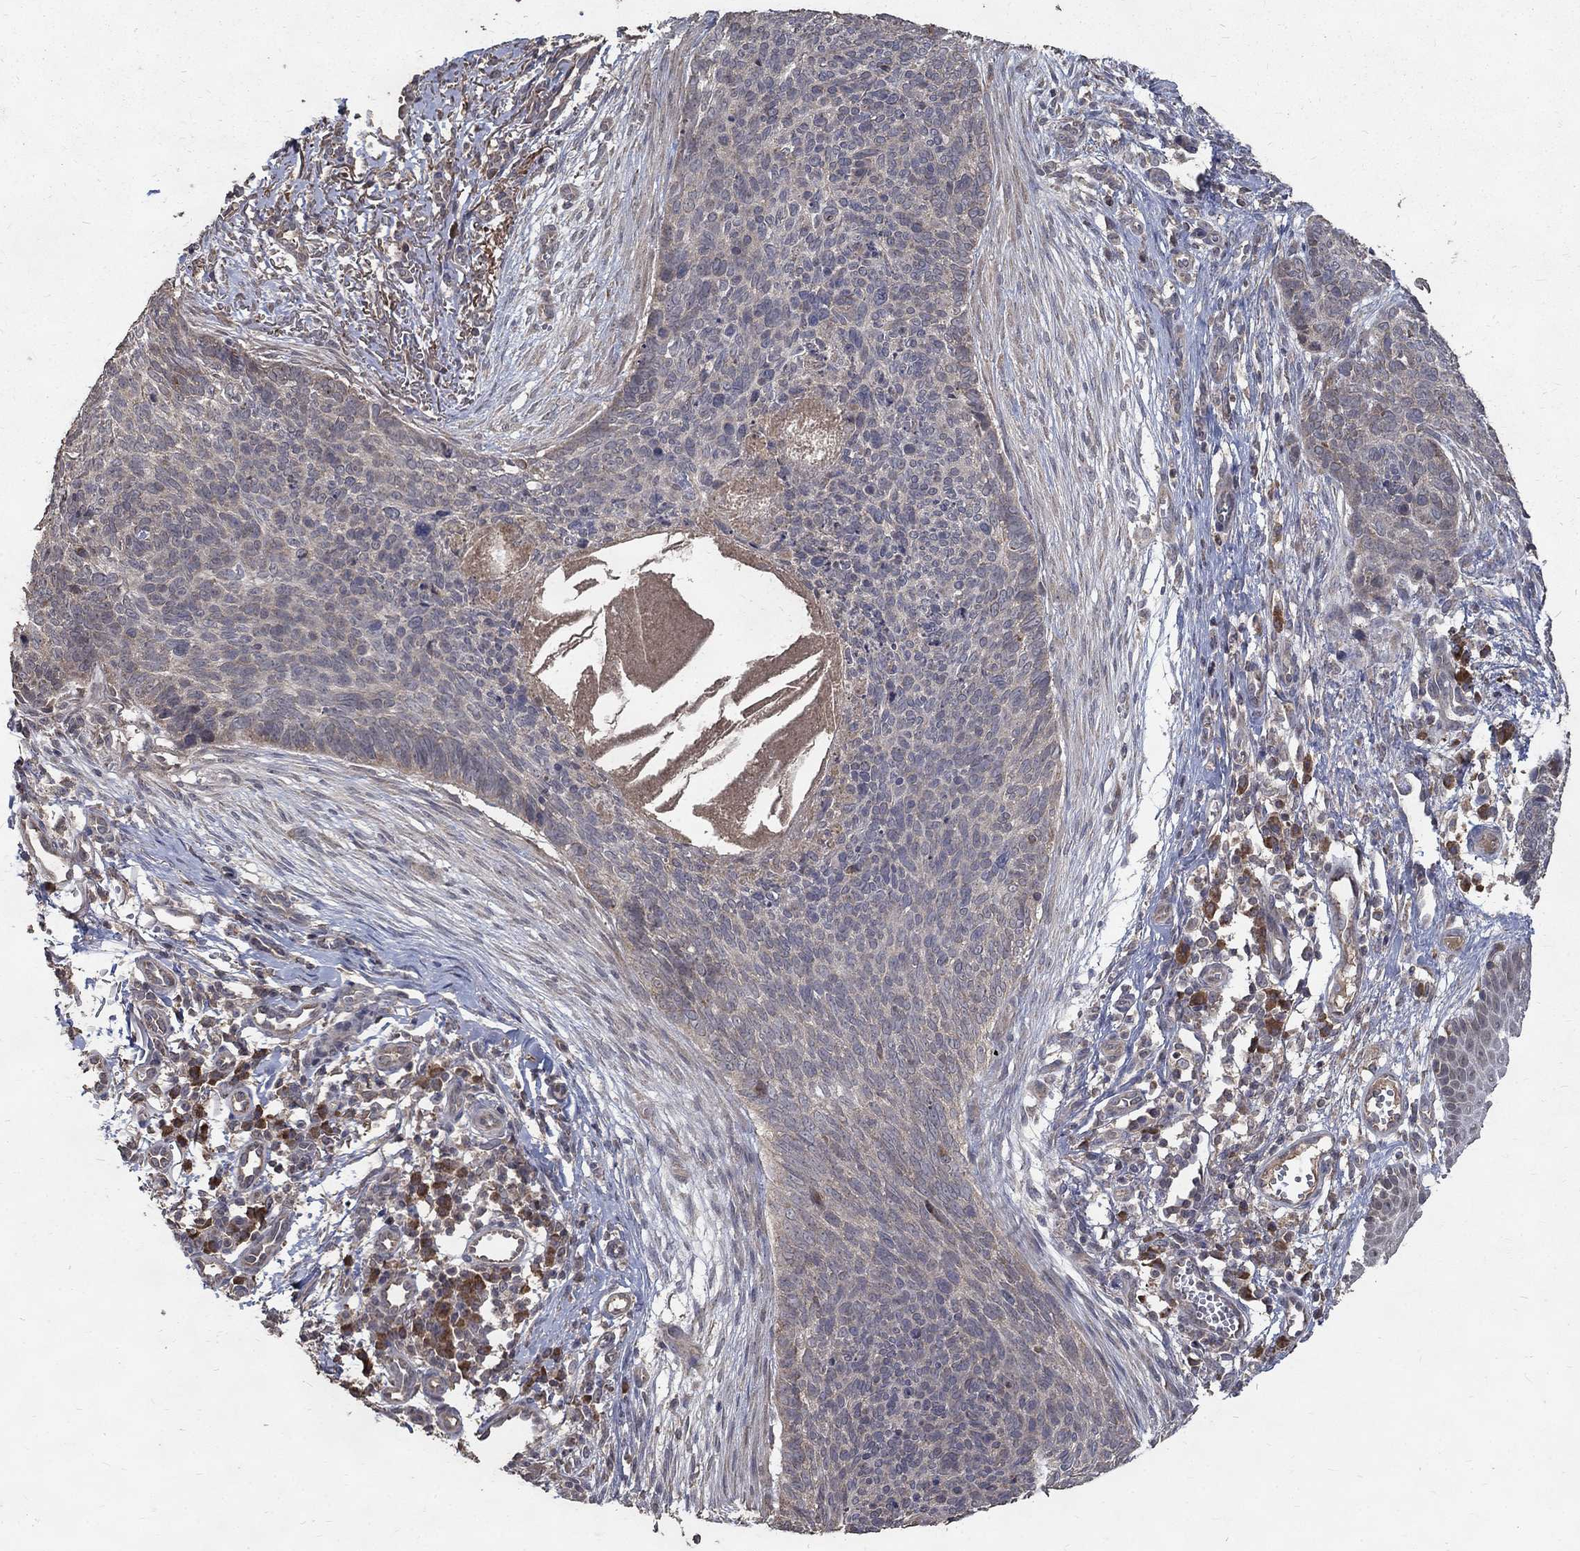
{"staining": {"intensity": "negative", "quantity": "none", "location": "none"}, "tissue": "skin cancer", "cell_type": "Tumor cells", "image_type": "cancer", "snomed": [{"axis": "morphology", "description": "Basal cell carcinoma"}, {"axis": "topography", "description": "Skin"}], "caption": "Immunohistochemical staining of skin basal cell carcinoma shows no significant positivity in tumor cells.", "gene": "C17orf75", "patient": {"sex": "male", "age": 64}}